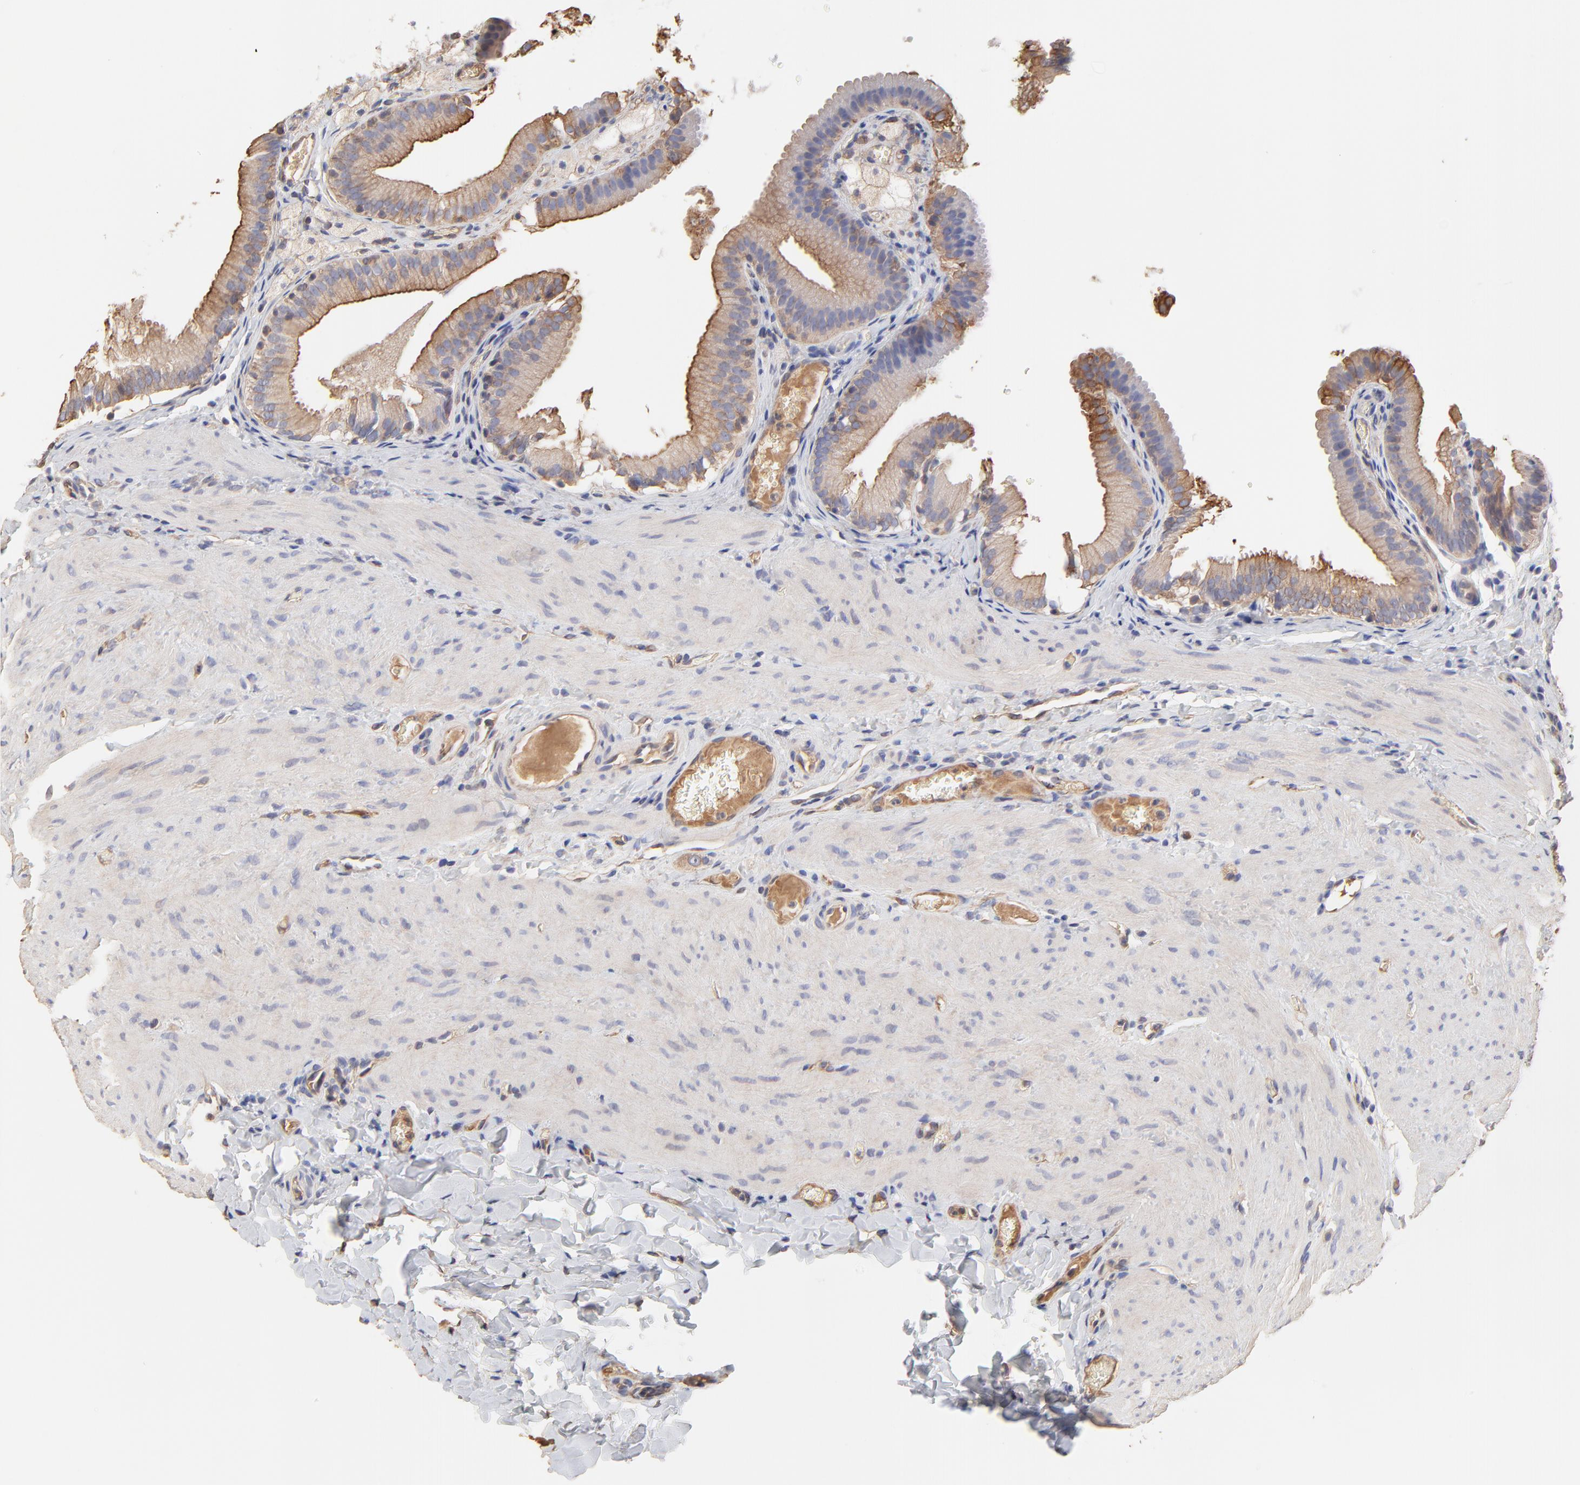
{"staining": {"intensity": "moderate", "quantity": ">75%", "location": "cytoplasmic/membranous"}, "tissue": "gallbladder", "cell_type": "Glandular cells", "image_type": "normal", "snomed": [{"axis": "morphology", "description": "Normal tissue, NOS"}, {"axis": "topography", "description": "Gallbladder"}], "caption": "Human gallbladder stained for a protein (brown) displays moderate cytoplasmic/membranous positive expression in about >75% of glandular cells.", "gene": "LRCH2", "patient": {"sex": "female", "age": 24}}